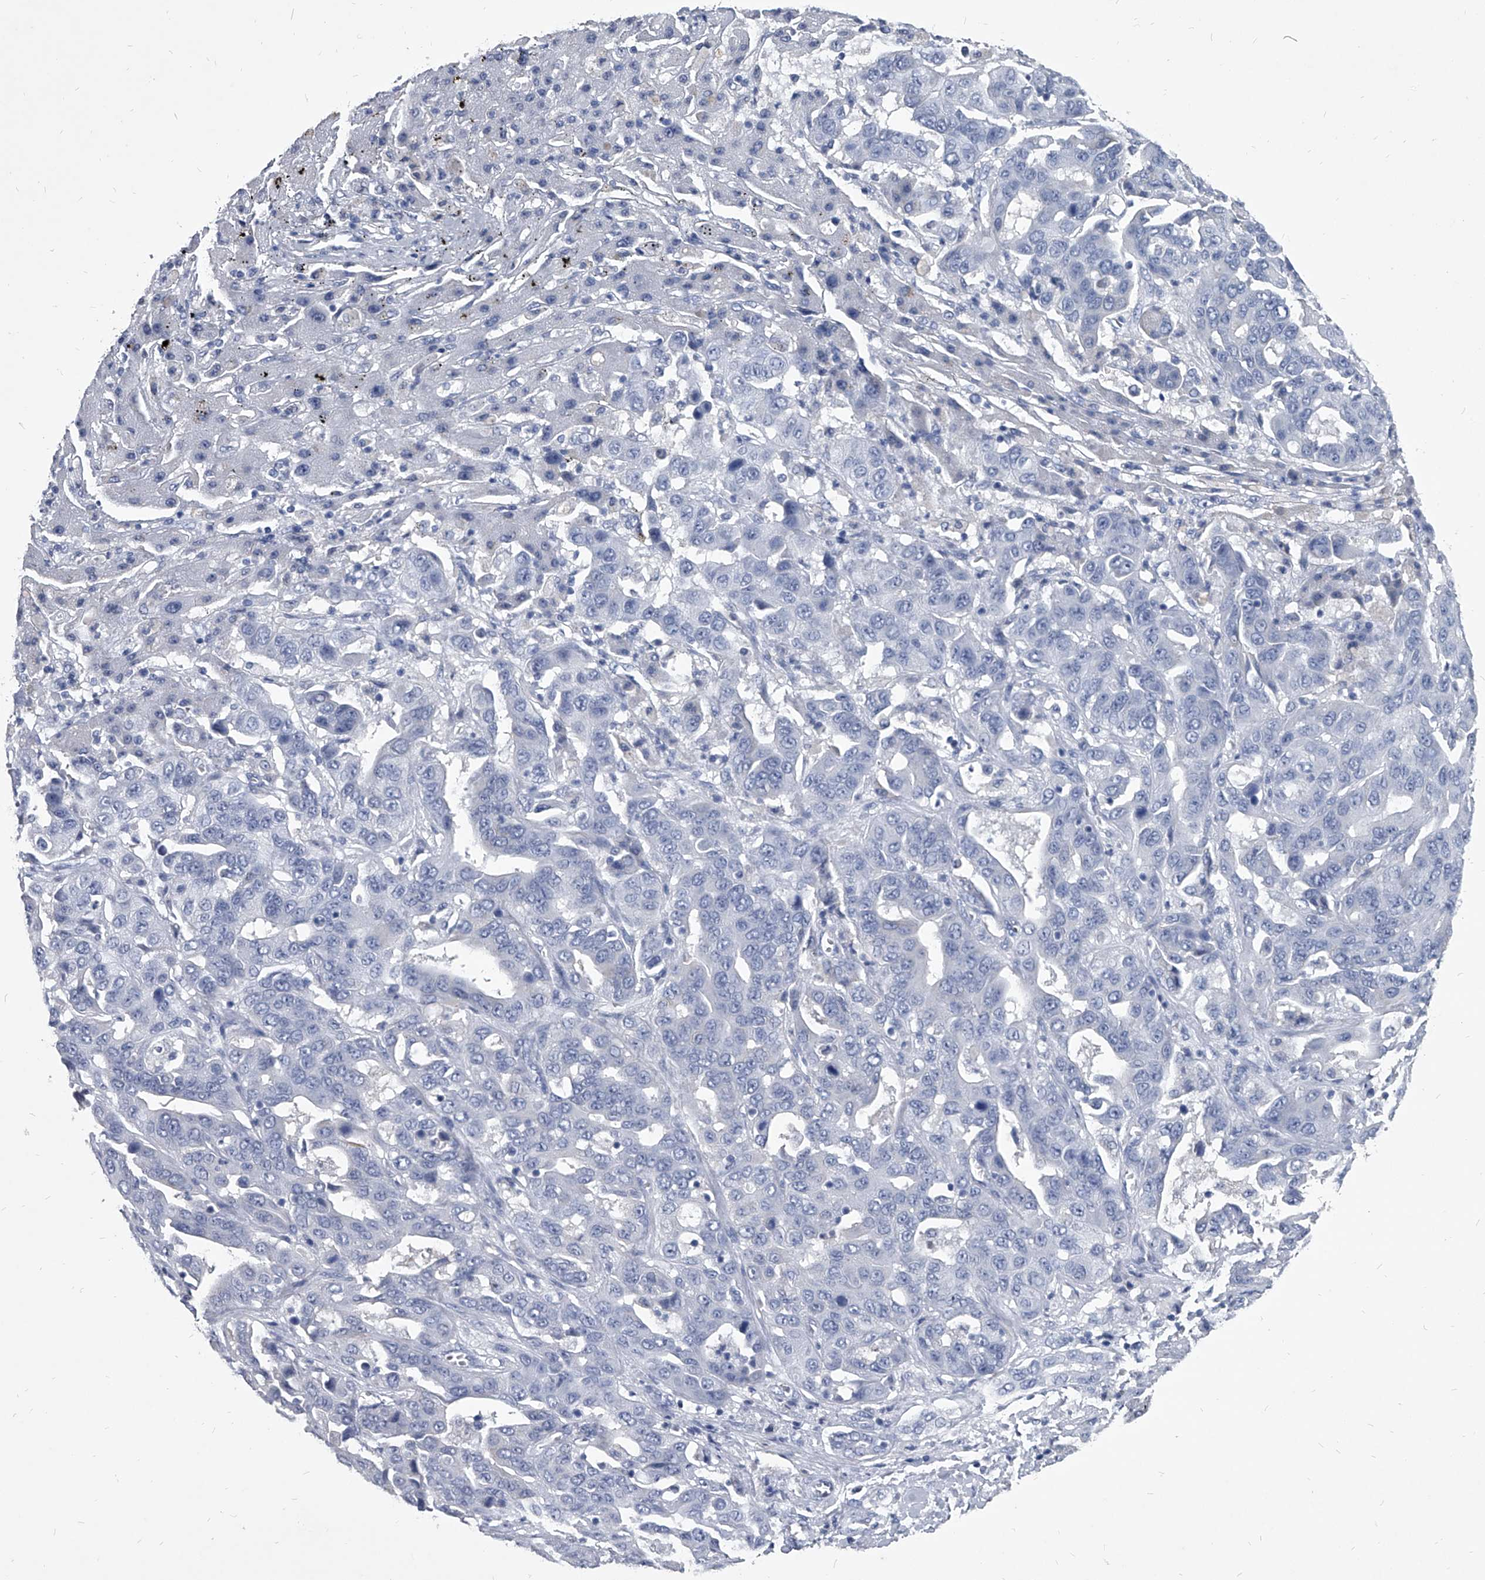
{"staining": {"intensity": "negative", "quantity": "none", "location": "none"}, "tissue": "liver cancer", "cell_type": "Tumor cells", "image_type": "cancer", "snomed": [{"axis": "morphology", "description": "Cholangiocarcinoma"}, {"axis": "topography", "description": "Liver"}], "caption": "Liver cancer (cholangiocarcinoma) was stained to show a protein in brown. There is no significant staining in tumor cells.", "gene": "BCAS1", "patient": {"sex": "female", "age": 52}}